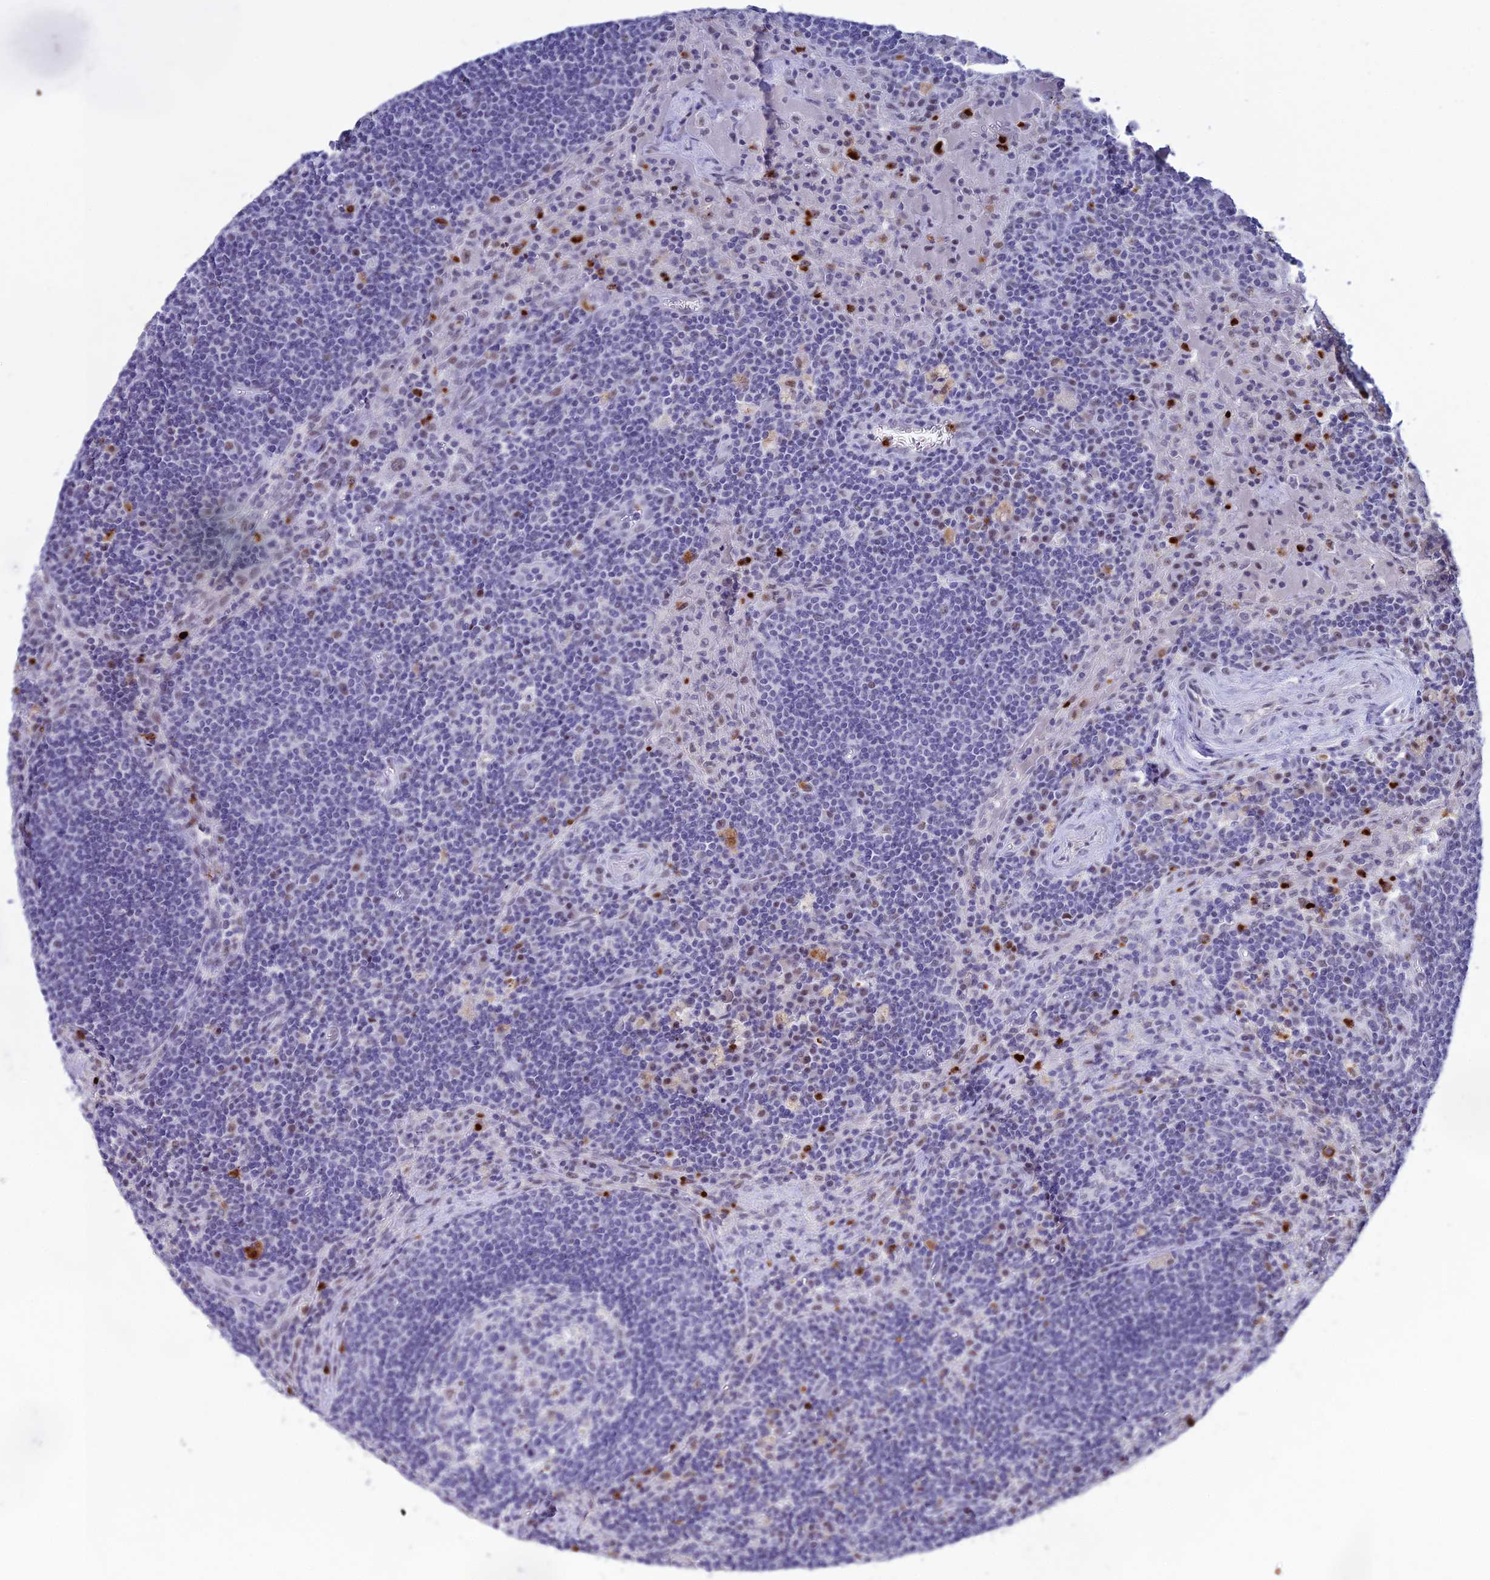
{"staining": {"intensity": "negative", "quantity": "none", "location": "none"}, "tissue": "lymph node", "cell_type": "Germinal center cells", "image_type": "normal", "snomed": [{"axis": "morphology", "description": "Normal tissue, NOS"}, {"axis": "topography", "description": "Lymph node"}], "caption": "This is an immunohistochemistry image of unremarkable human lymph node. There is no expression in germinal center cells.", "gene": "MFSD2B", "patient": {"sex": "male", "age": 58}}